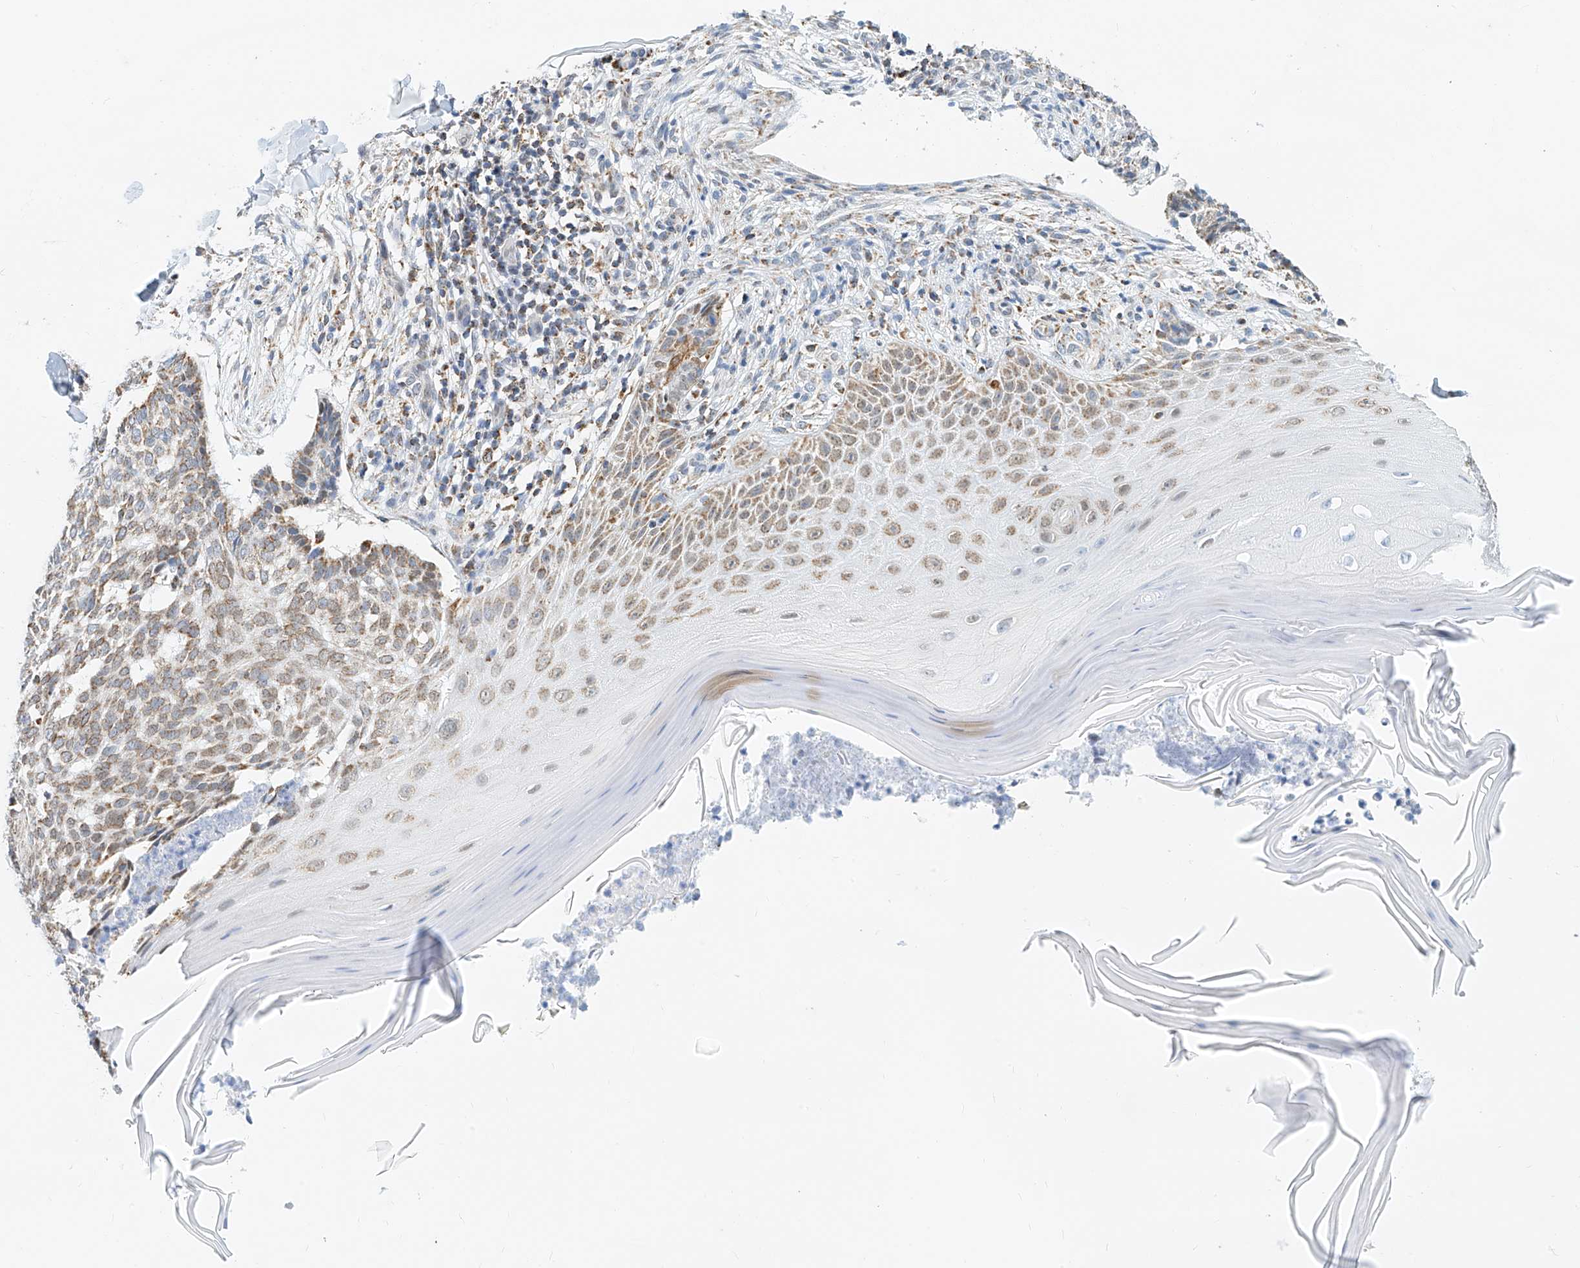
{"staining": {"intensity": "weak", "quantity": "25%-75%", "location": "cytoplasmic/membranous"}, "tissue": "skin cancer", "cell_type": "Tumor cells", "image_type": "cancer", "snomed": [{"axis": "morphology", "description": "Normal tissue, NOS"}, {"axis": "morphology", "description": "Basal cell carcinoma"}, {"axis": "topography", "description": "Skin"}], "caption": "Immunohistochemical staining of skin cancer (basal cell carcinoma) shows low levels of weak cytoplasmic/membranous staining in about 25%-75% of tumor cells.", "gene": "NALCN", "patient": {"sex": "male", "age": 50}}